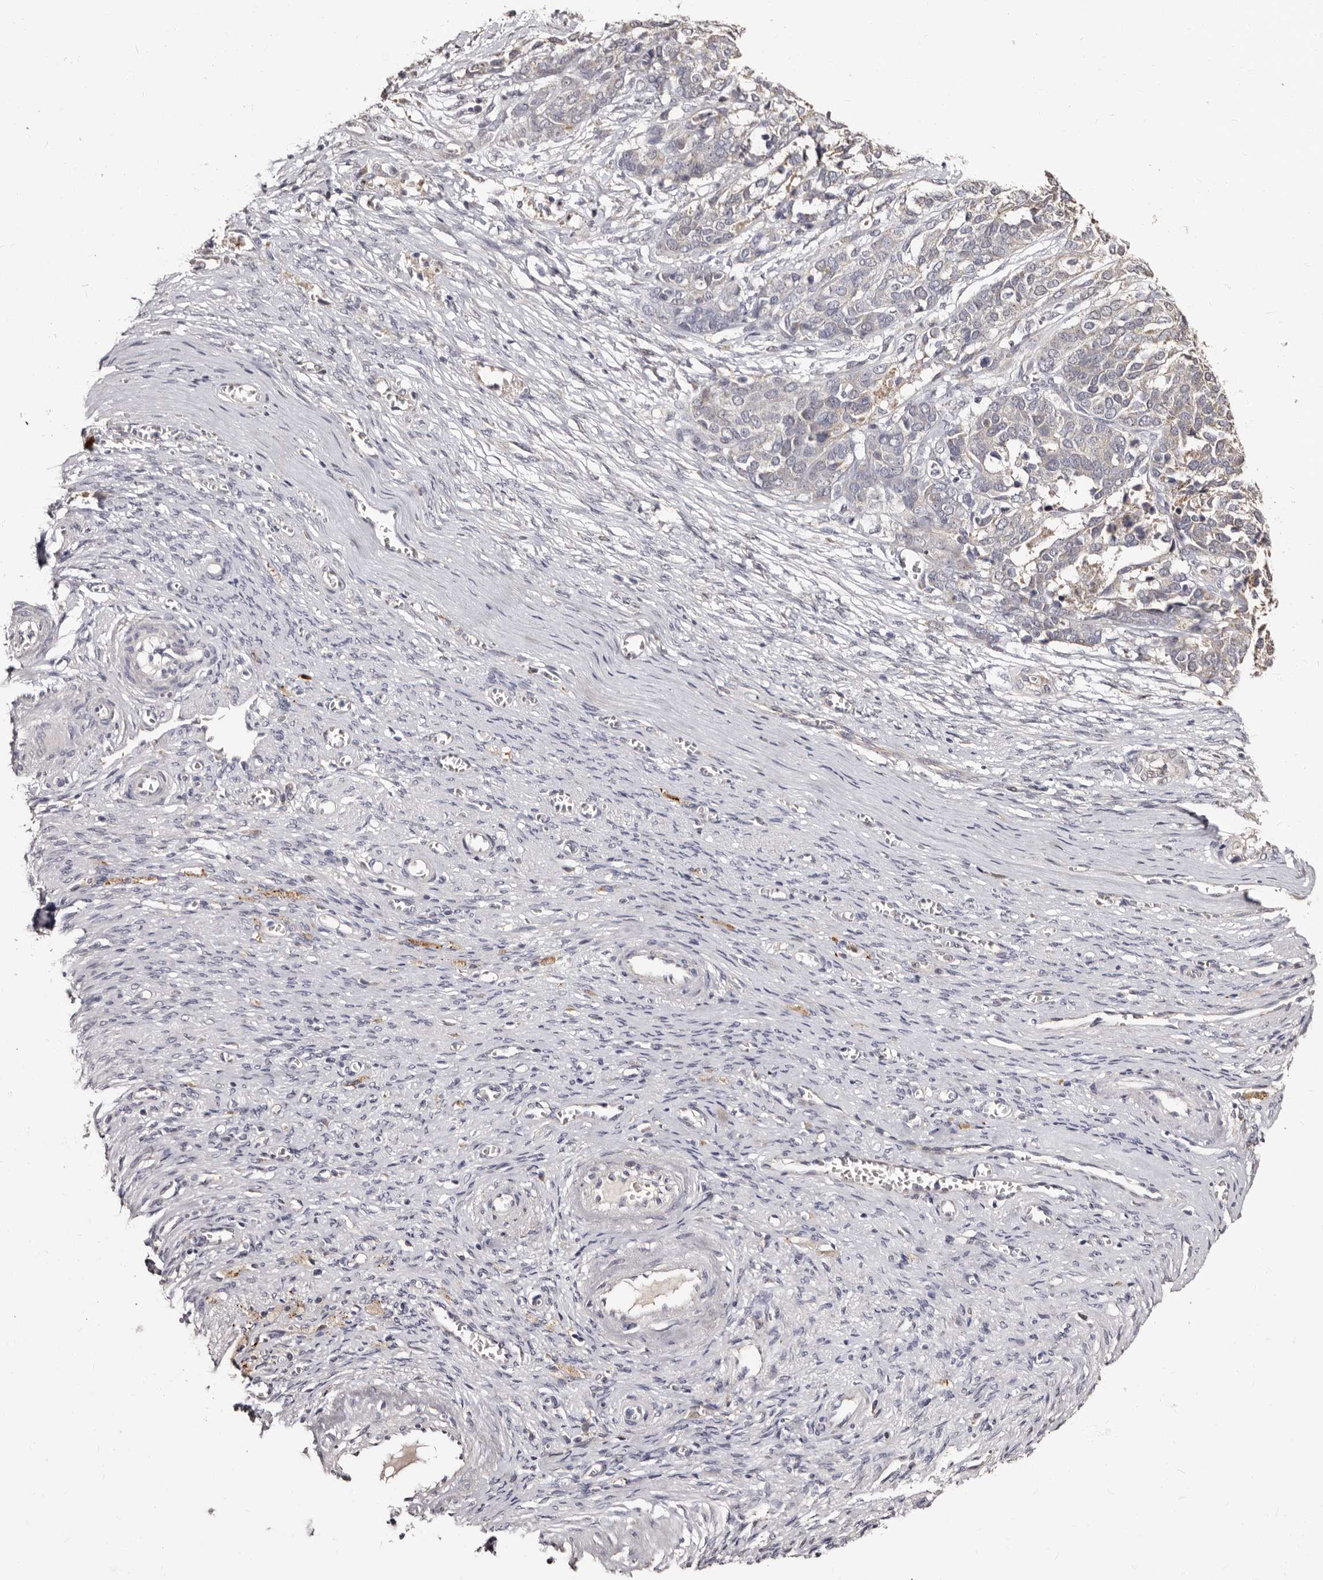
{"staining": {"intensity": "negative", "quantity": "none", "location": "none"}, "tissue": "ovarian cancer", "cell_type": "Tumor cells", "image_type": "cancer", "snomed": [{"axis": "morphology", "description": "Cystadenocarcinoma, serous, NOS"}, {"axis": "topography", "description": "Ovary"}], "caption": "This is a histopathology image of immunohistochemistry staining of ovarian cancer (serous cystadenocarcinoma), which shows no expression in tumor cells.", "gene": "PTAFR", "patient": {"sex": "female", "age": 44}}